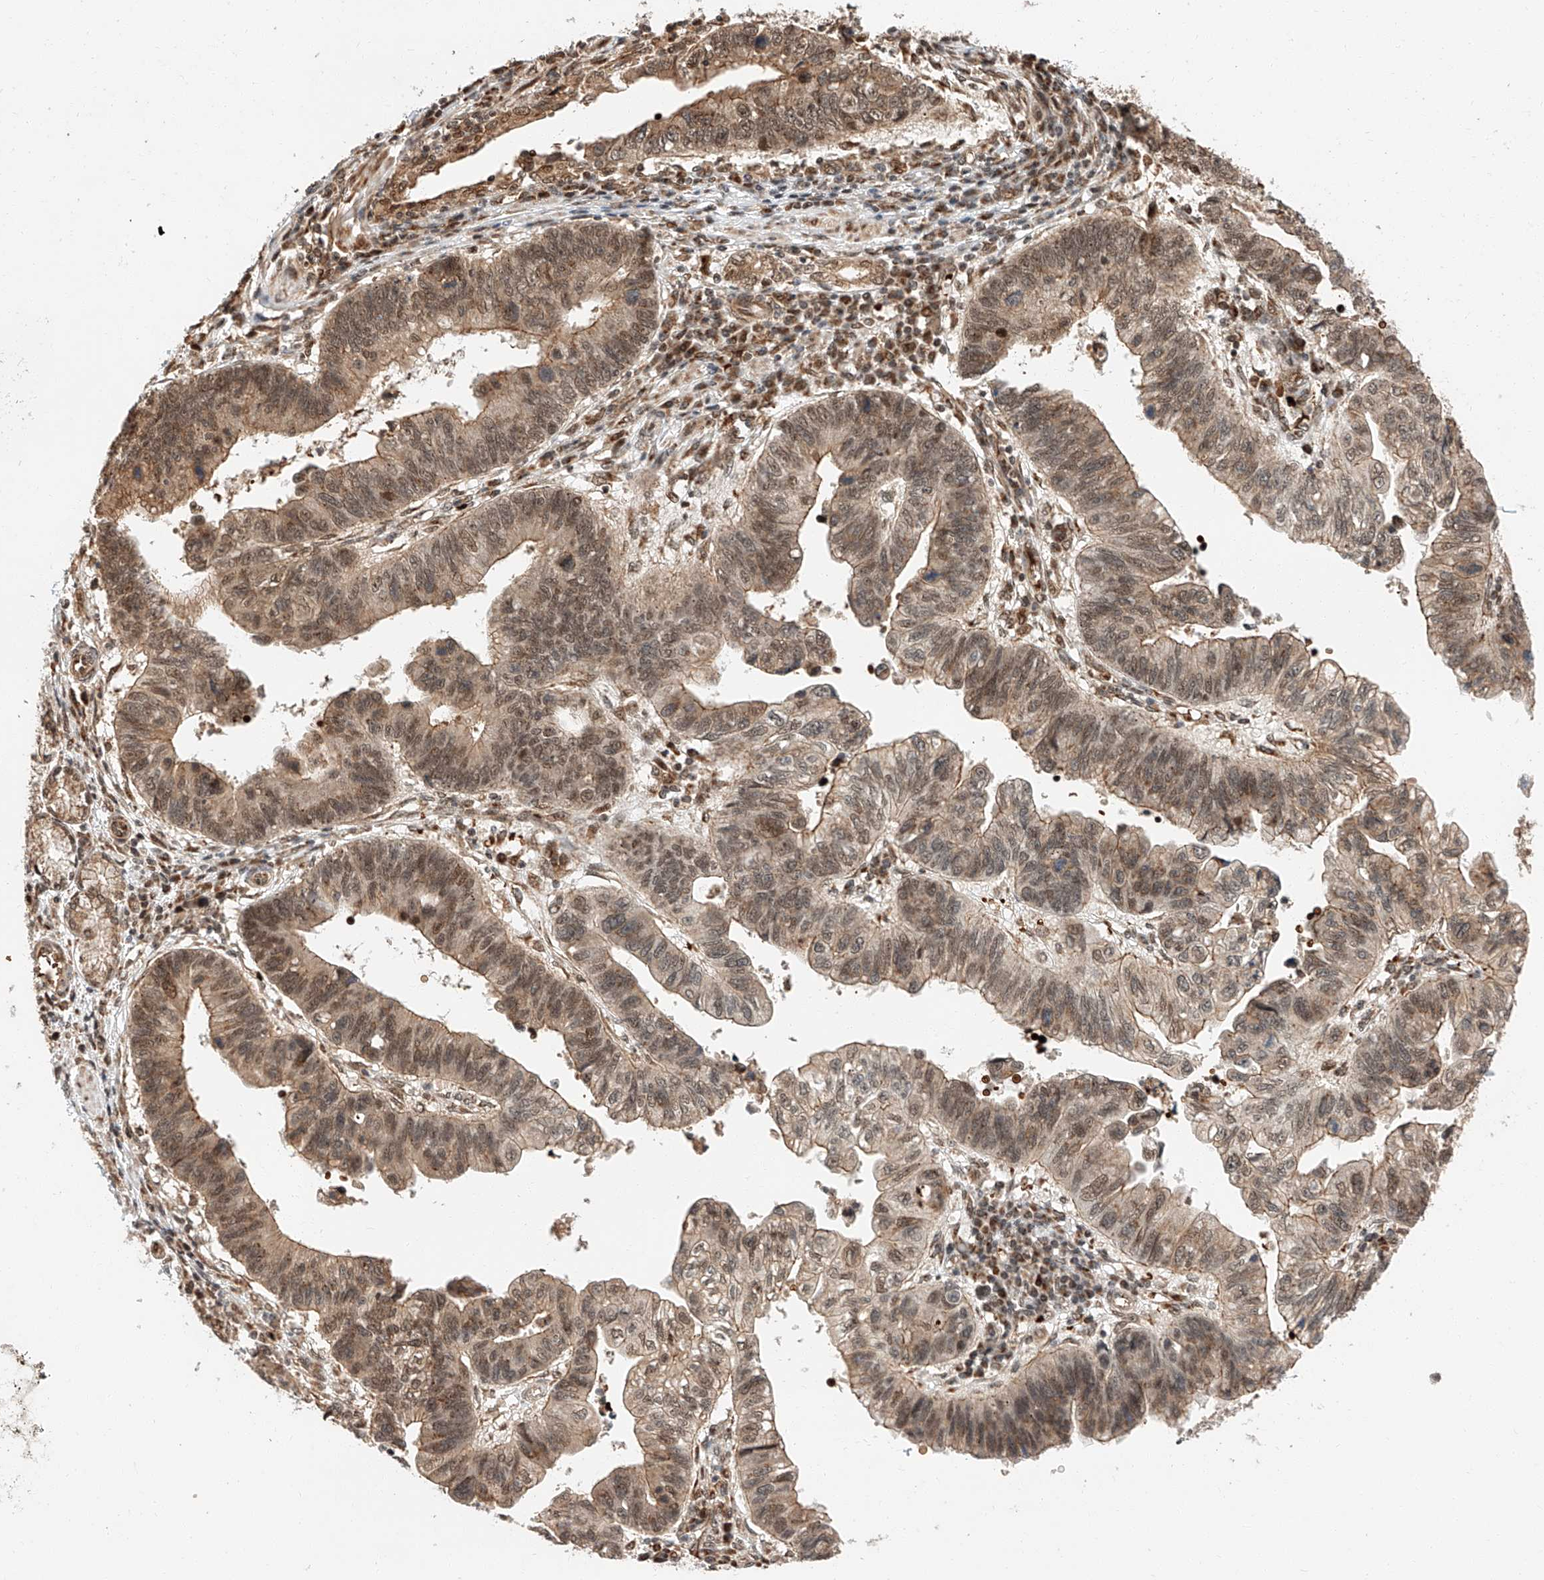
{"staining": {"intensity": "moderate", "quantity": ">75%", "location": "cytoplasmic/membranous,nuclear"}, "tissue": "stomach cancer", "cell_type": "Tumor cells", "image_type": "cancer", "snomed": [{"axis": "morphology", "description": "Adenocarcinoma, NOS"}, {"axis": "topography", "description": "Stomach"}], "caption": "Moderate cytoplasmic/membranous and nuclear expression for a protein is identified in about >75% of tumor cells of stomach cancer (adenocarcinoma) using immunohistochemistry (IHC).", "gene": "THTPA", "patient": {"sex": "male", "age": 59}}